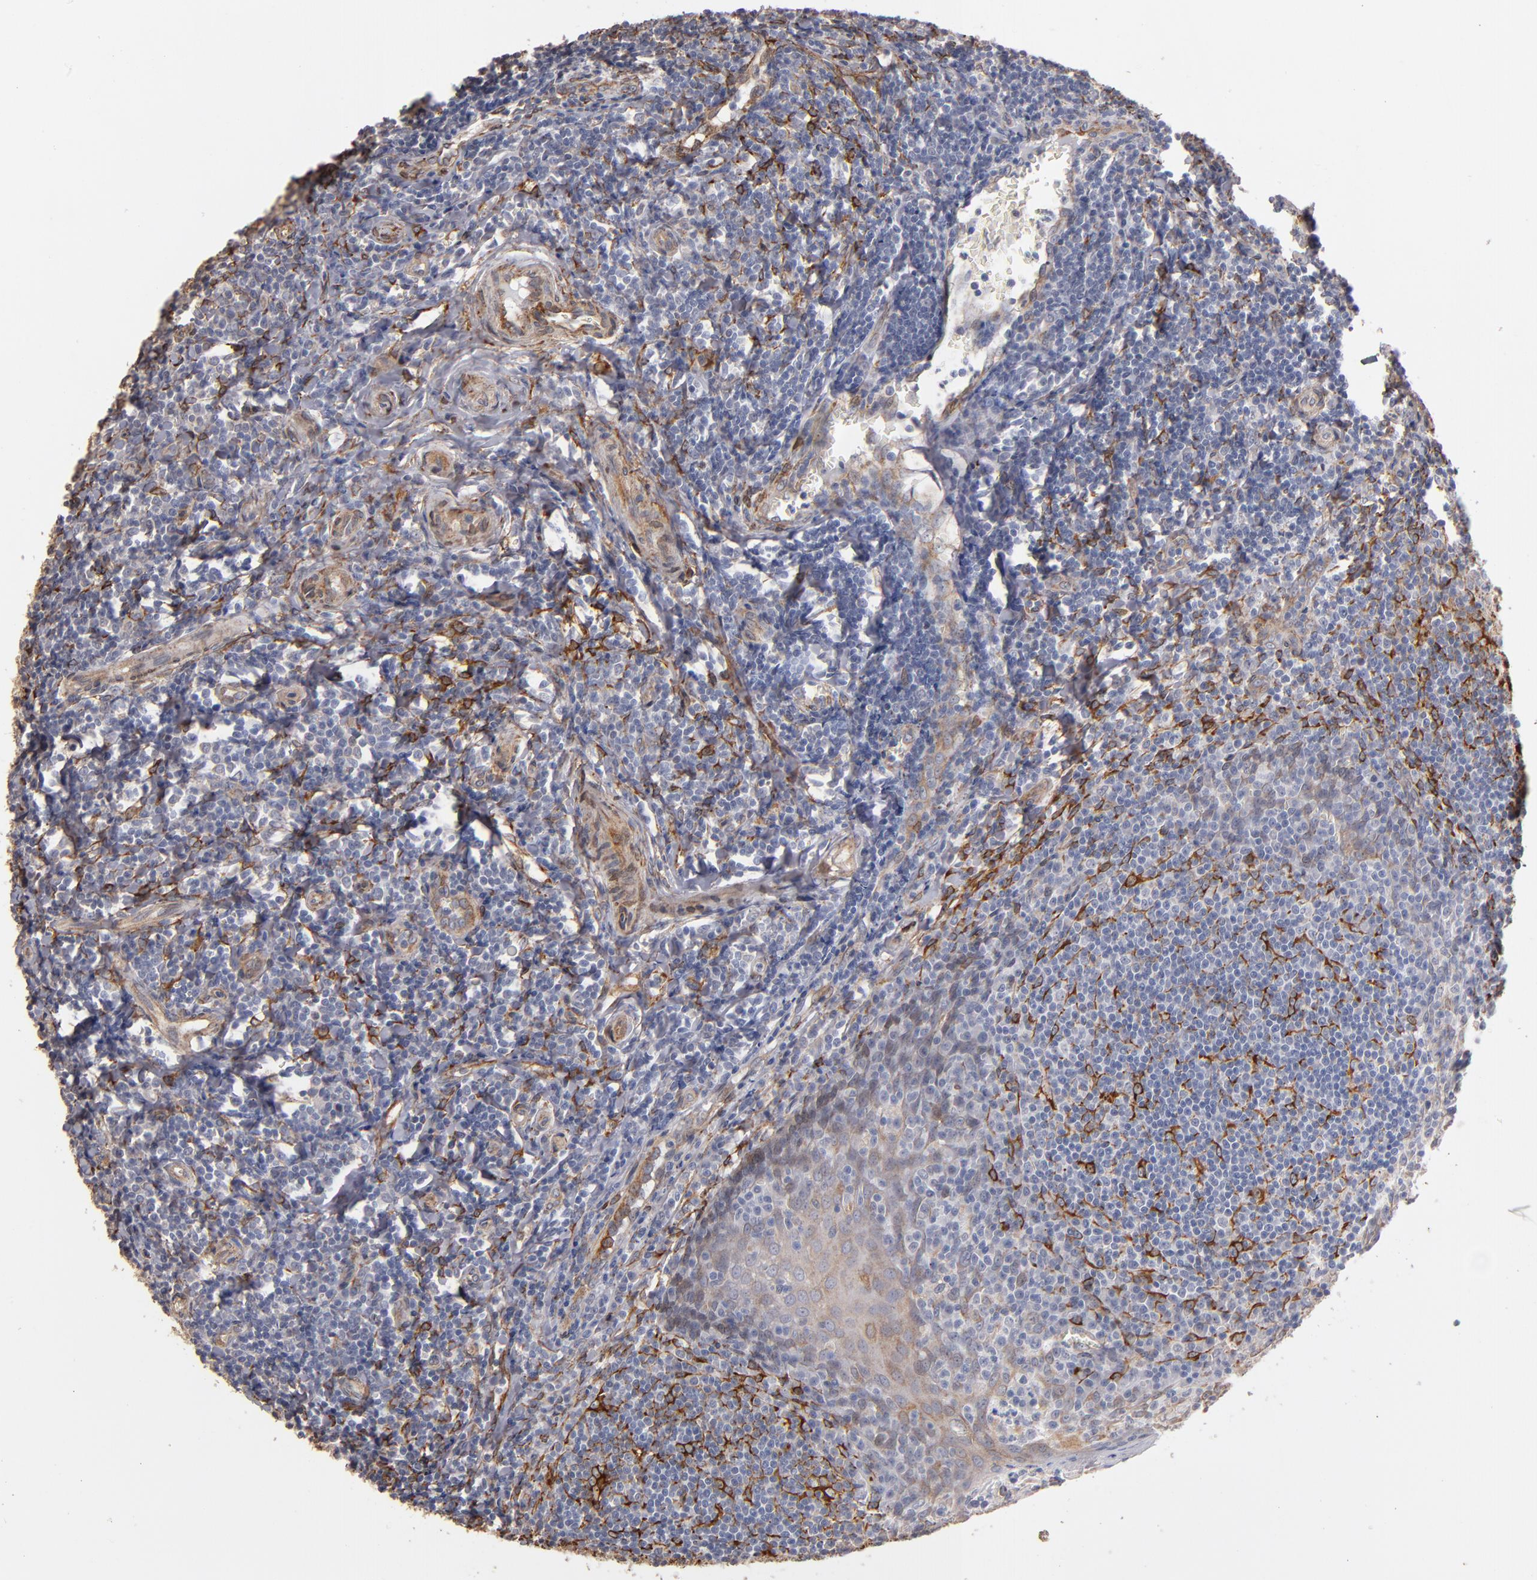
{"staining": {"intensity": "moderate", "quantity": "<25%", "location": "cytoplasmic/membranous"}, "tissue": "tonsil", "cell_type": "Non-germinal center cells", "image_type": "normal", "snomed": [{"axis": "morphology", "description": "Normal tissue, NOS"}, {"axis": "topography", "description": "Tonsil"}], "caption": "Immunohistochemistry (IHC) photomicrograph of unremarkable tonsil: tonsil stained using IHC demonstrates low levels of moderate protein expression localized specifically in the cytoplasmic/membranous of non-germinal center cells, appearing as a cytoplasmic/membranous brown color.", "gene": "PGRMC1", "patient": {"sex": "male", "age": 20}}